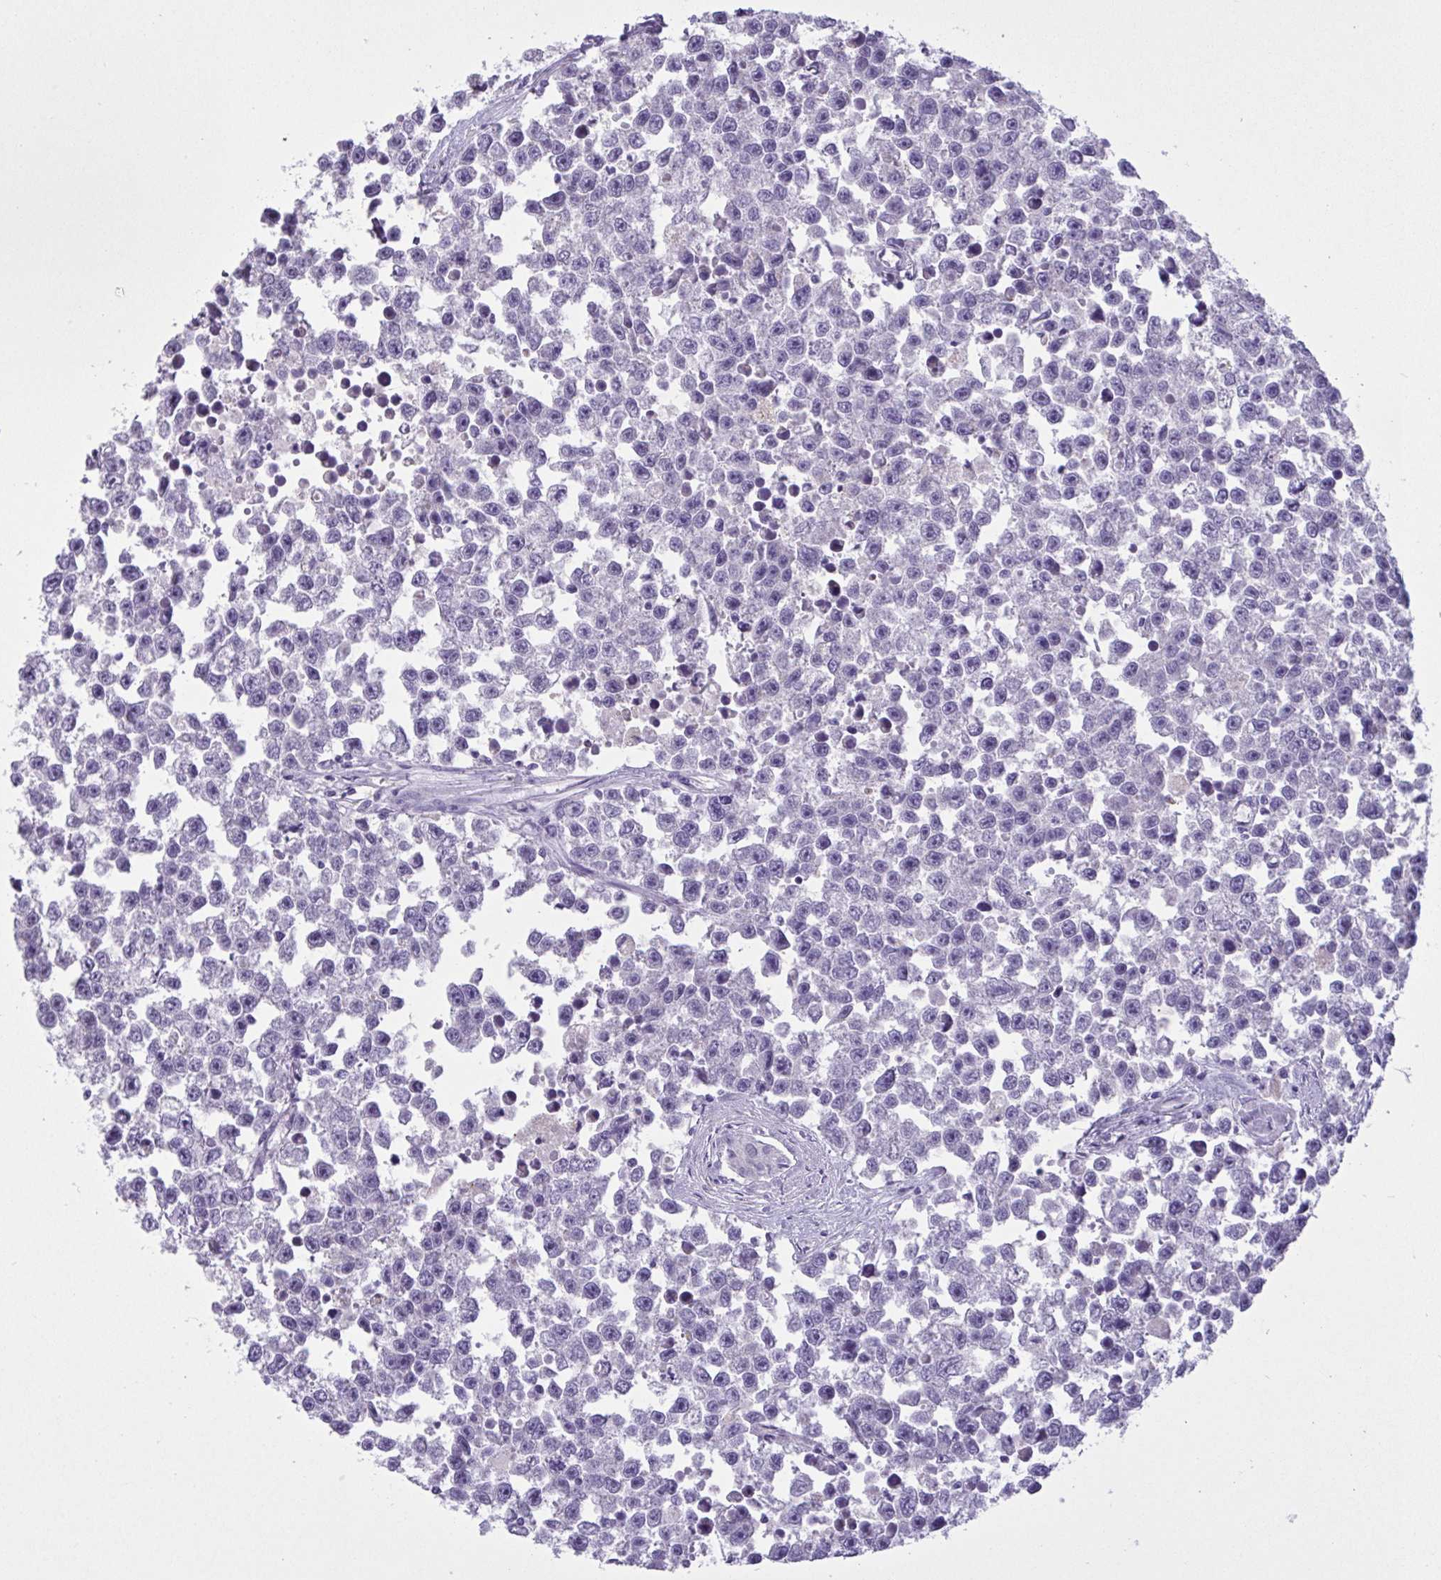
{"staining": {"intensity": "negative", "quantity": "none", "location": "none"}, "tissue": "testis cancer", "cell_type": "Tumor cells", "image_type": "cancer", "snomed": [{"axis": "morphology", "description": "Seminoma, NOS"}, {"axis": "topography", "description": "Testis"}], "caption": "This micrograph is of seminoma (testis) stained with immunohistochemistry (IHC) to label a protein in brown with the nuclei are counter-stained blue. There is no expression in tumor cells.", "gene": "C4orf33", "patient": {"sex": "male", "age": 26}}